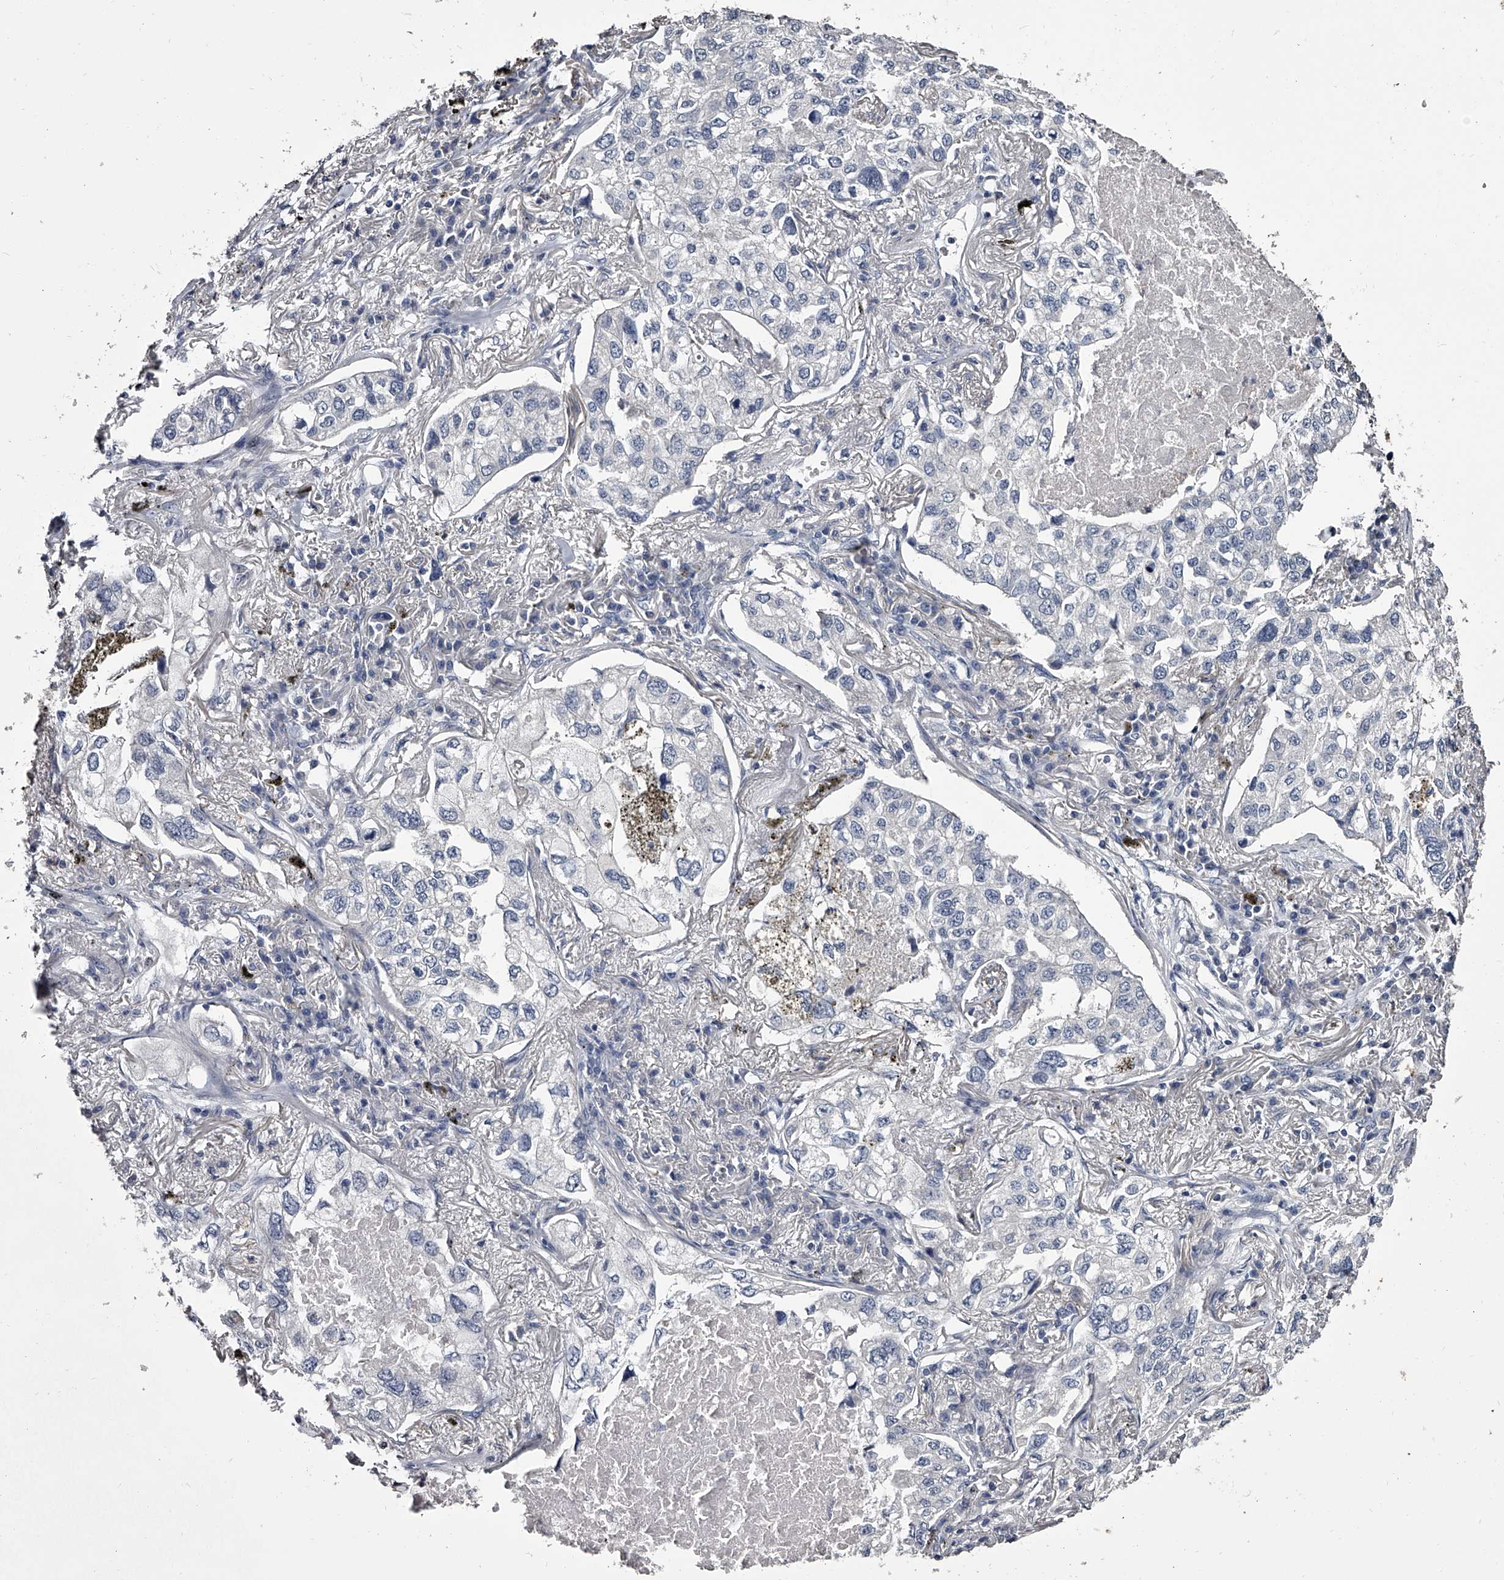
{"staining": {"intensity": "negative", "quantity": "none", "location": "none"}, "tissue": "lung cancer", "cell_type": "Tumor cells", "image_type": "cancer", "snomed": [{"axis": "morphology", "description": "Adenocarcinoma, NOS"}, {"axis": "topography", "description": "Lung"}], "caption": "This histopathology image is of lung adenocarcinoma stained with immunohistochemistry (IHC) to label a protein in brown with the nuclei are counter-stained blue. There is no positivity in tumor cells.", "gene": "GAPVD1", "patient": {"sex": "male", "age": 65}}